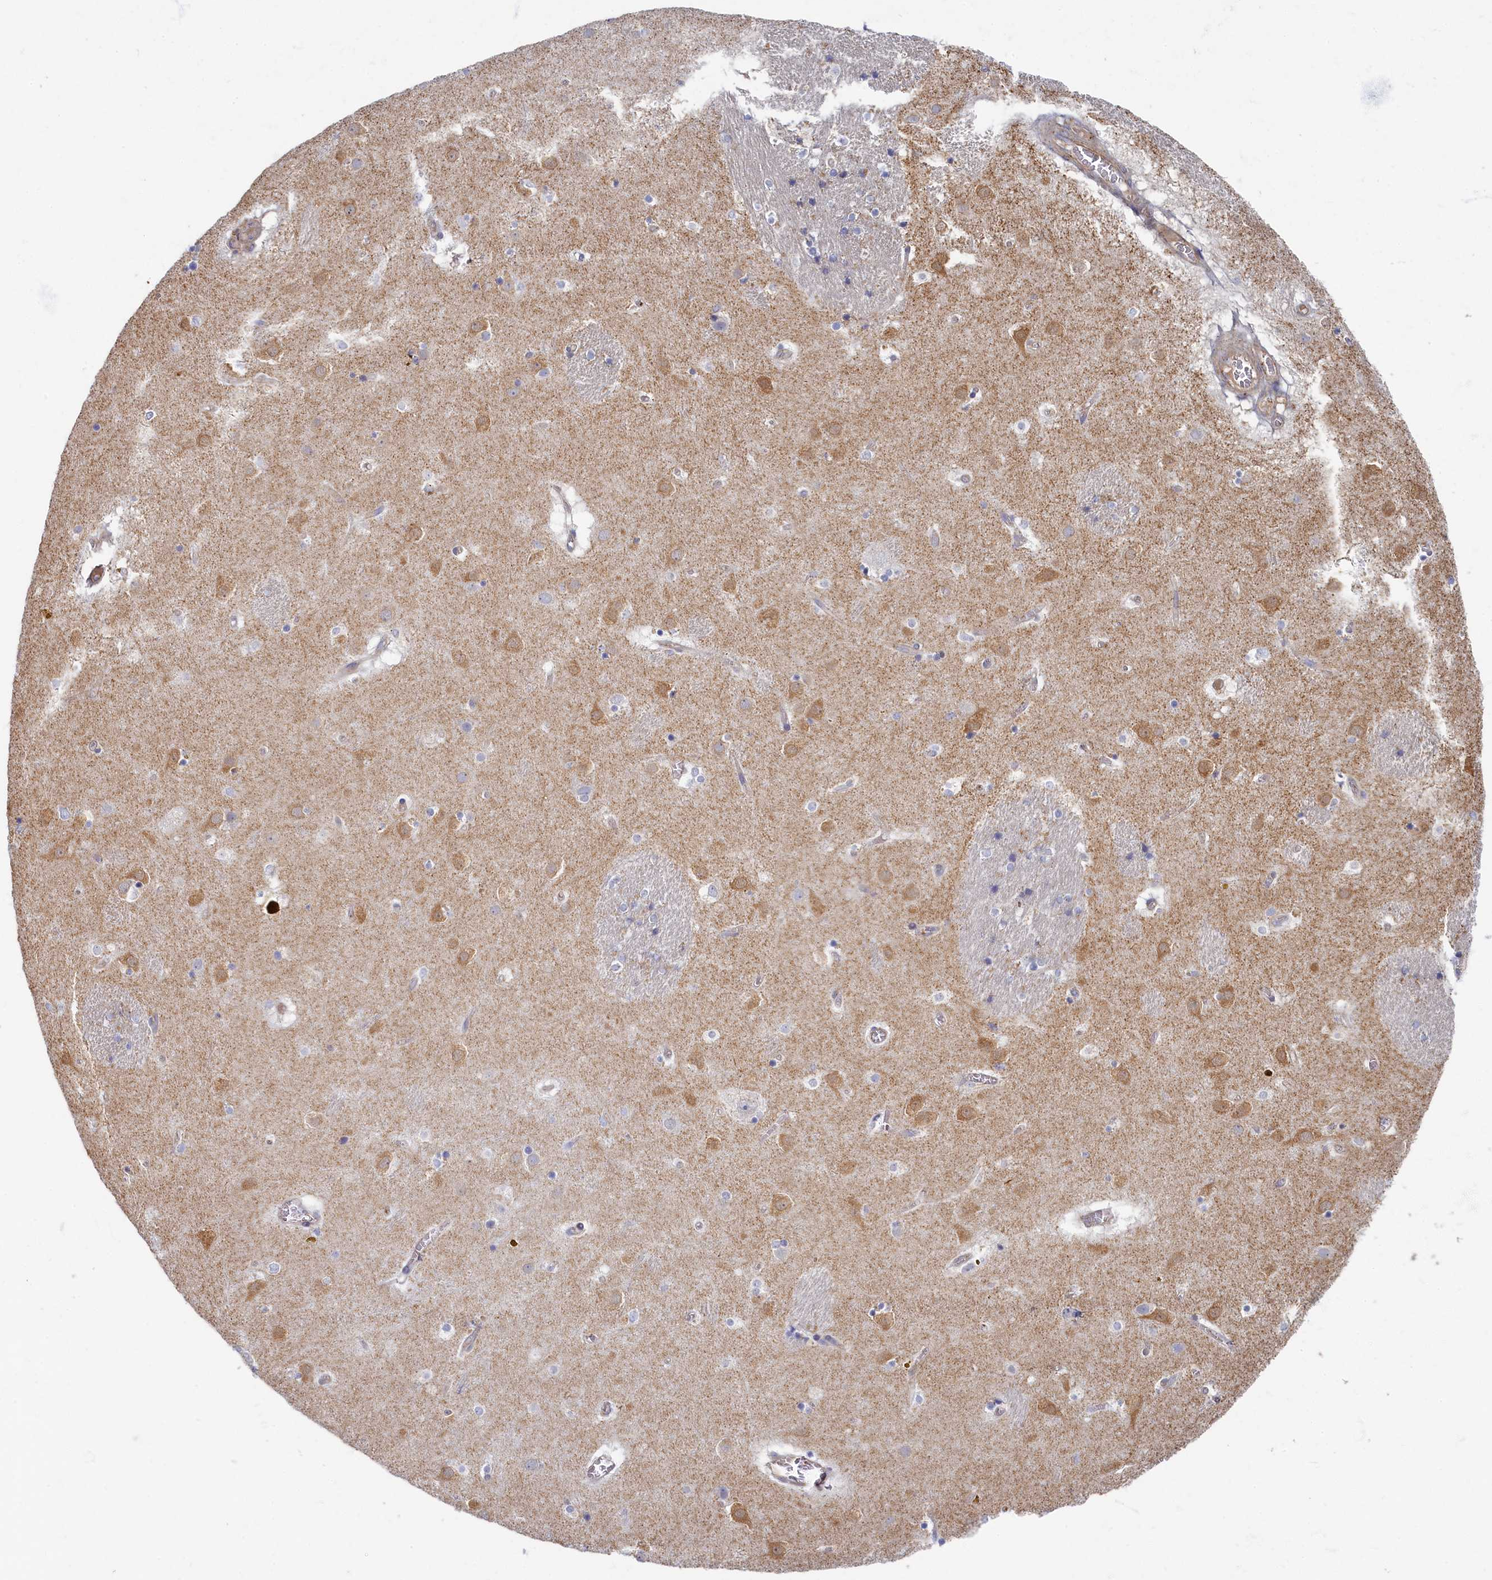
{"staining": {"intensity": "negative", "quantity": "none", "location": "none"}, "tissue": "caudate", "cell_type": "Glial cells", "image_type": "normal", "snomed": [{"axis": "morphology", "description": "Normal tissue, NOS"}, {"axis": "topography", "description": "Lateral ventricle wall"}], "caption": "Immunohistochemistry (IHC) micrograph of normal human caudate stained for a protein (brown), which reveals no staining in glial cells. (Stains: DAB IHC with hematoxylin counter stain, Microscopy: brightfield microscopy at high magnification).", "gene": "PSMG2", "patient": {"sex": "male", "age": 70}}